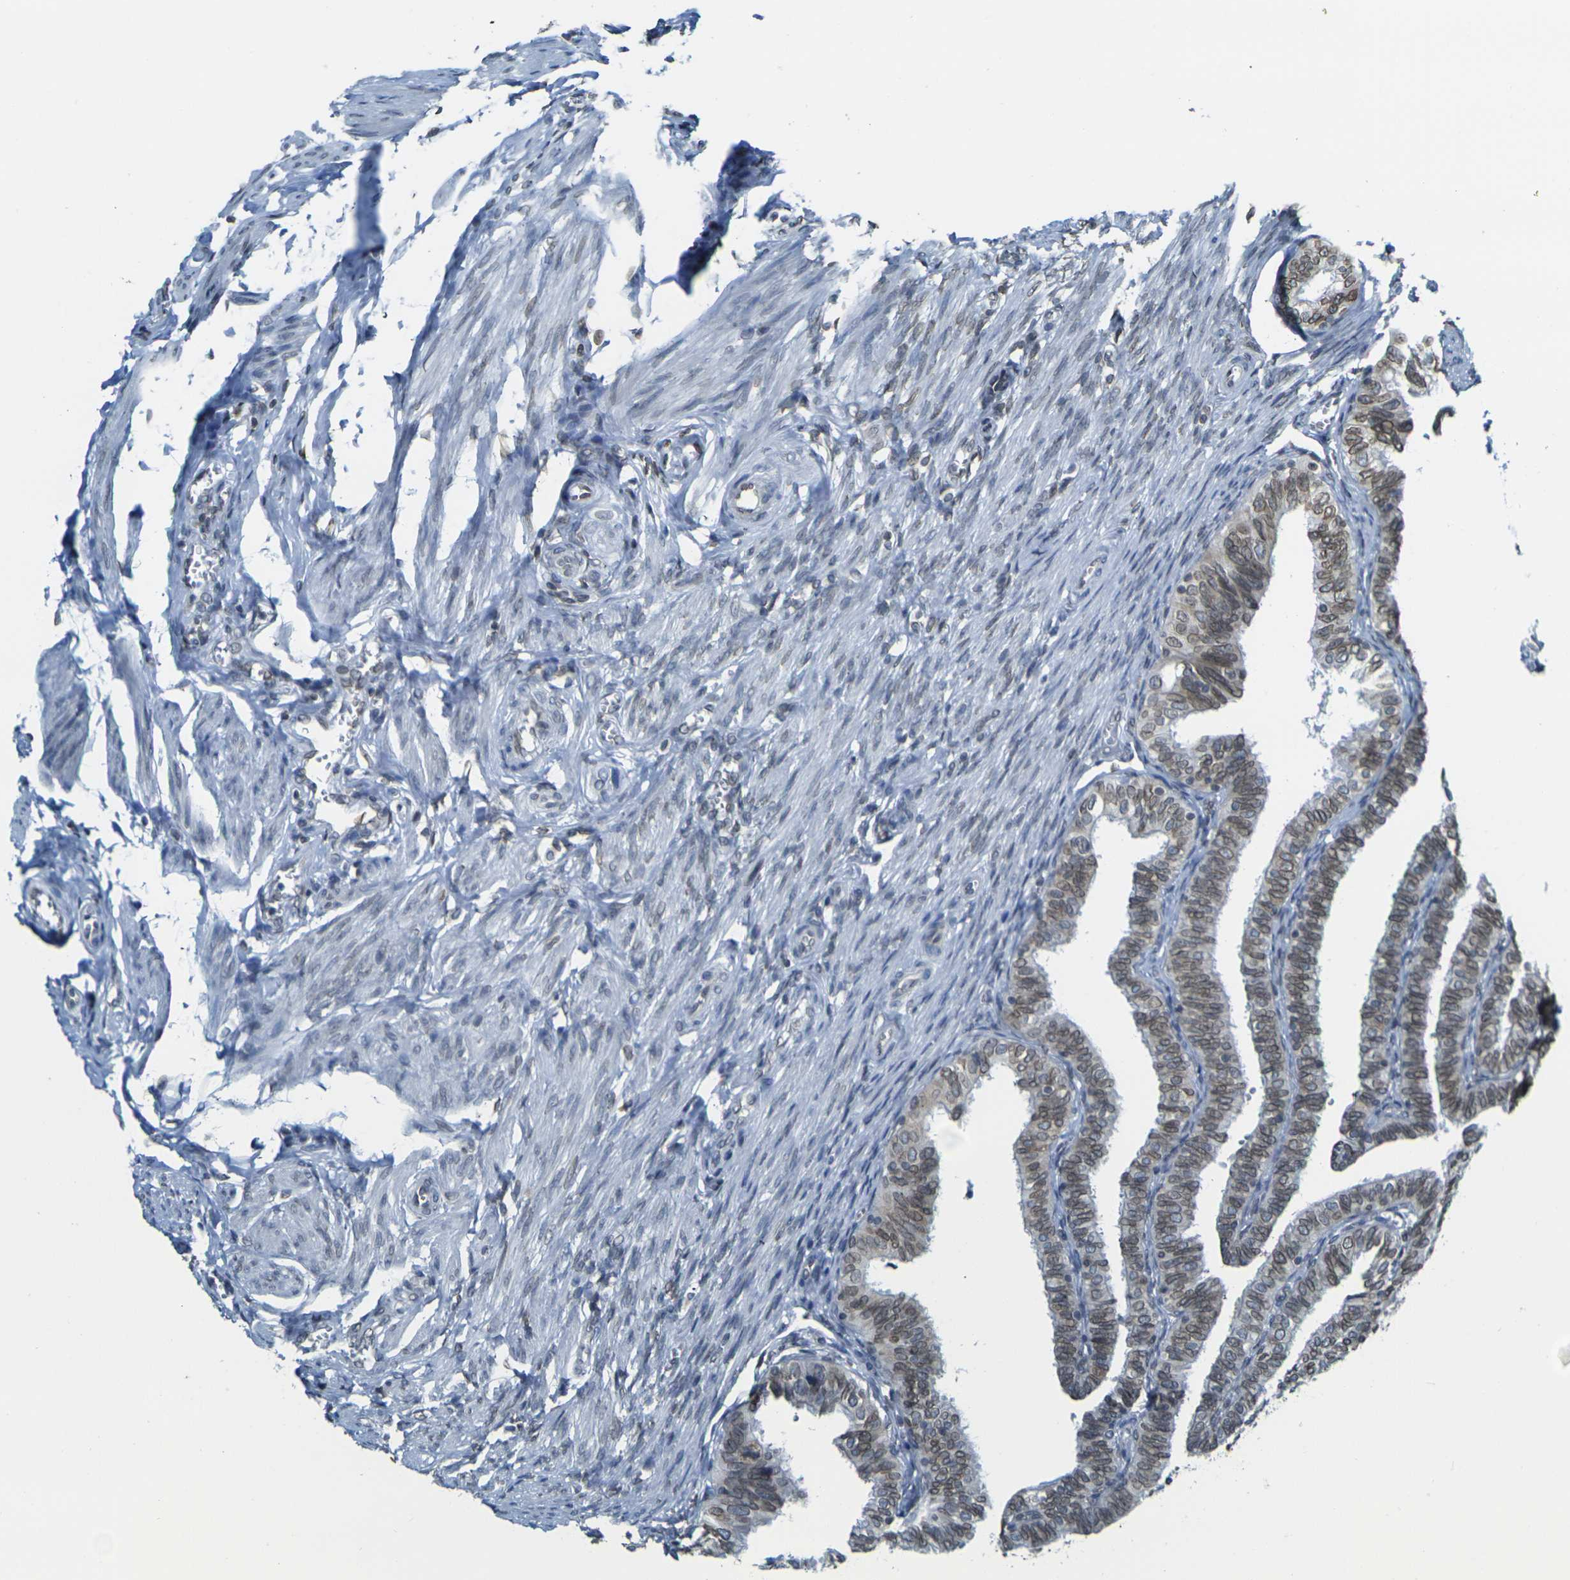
{"staining": {"intensity": "strong", "quantity": ">75%", "location": "cytoplasmic/membranous,nuclear"}, "tissue": "fallopian tube", "cell_type": "Glandular cells", "image_type": "normal", "snomed": [{"axis": "morphology", "description": "Normal tissue, NOS"}, {"axis": "topography", "description": "Fallopian tube"}], "caption": "Glandular cells display high levels of strong cytoplasmic/membranous,nuclear positivity in approximately >75% of cells in unremarkable fallopian tube.", "gene": "BRDT", "patient": {"sex": "female", "age": 46}}